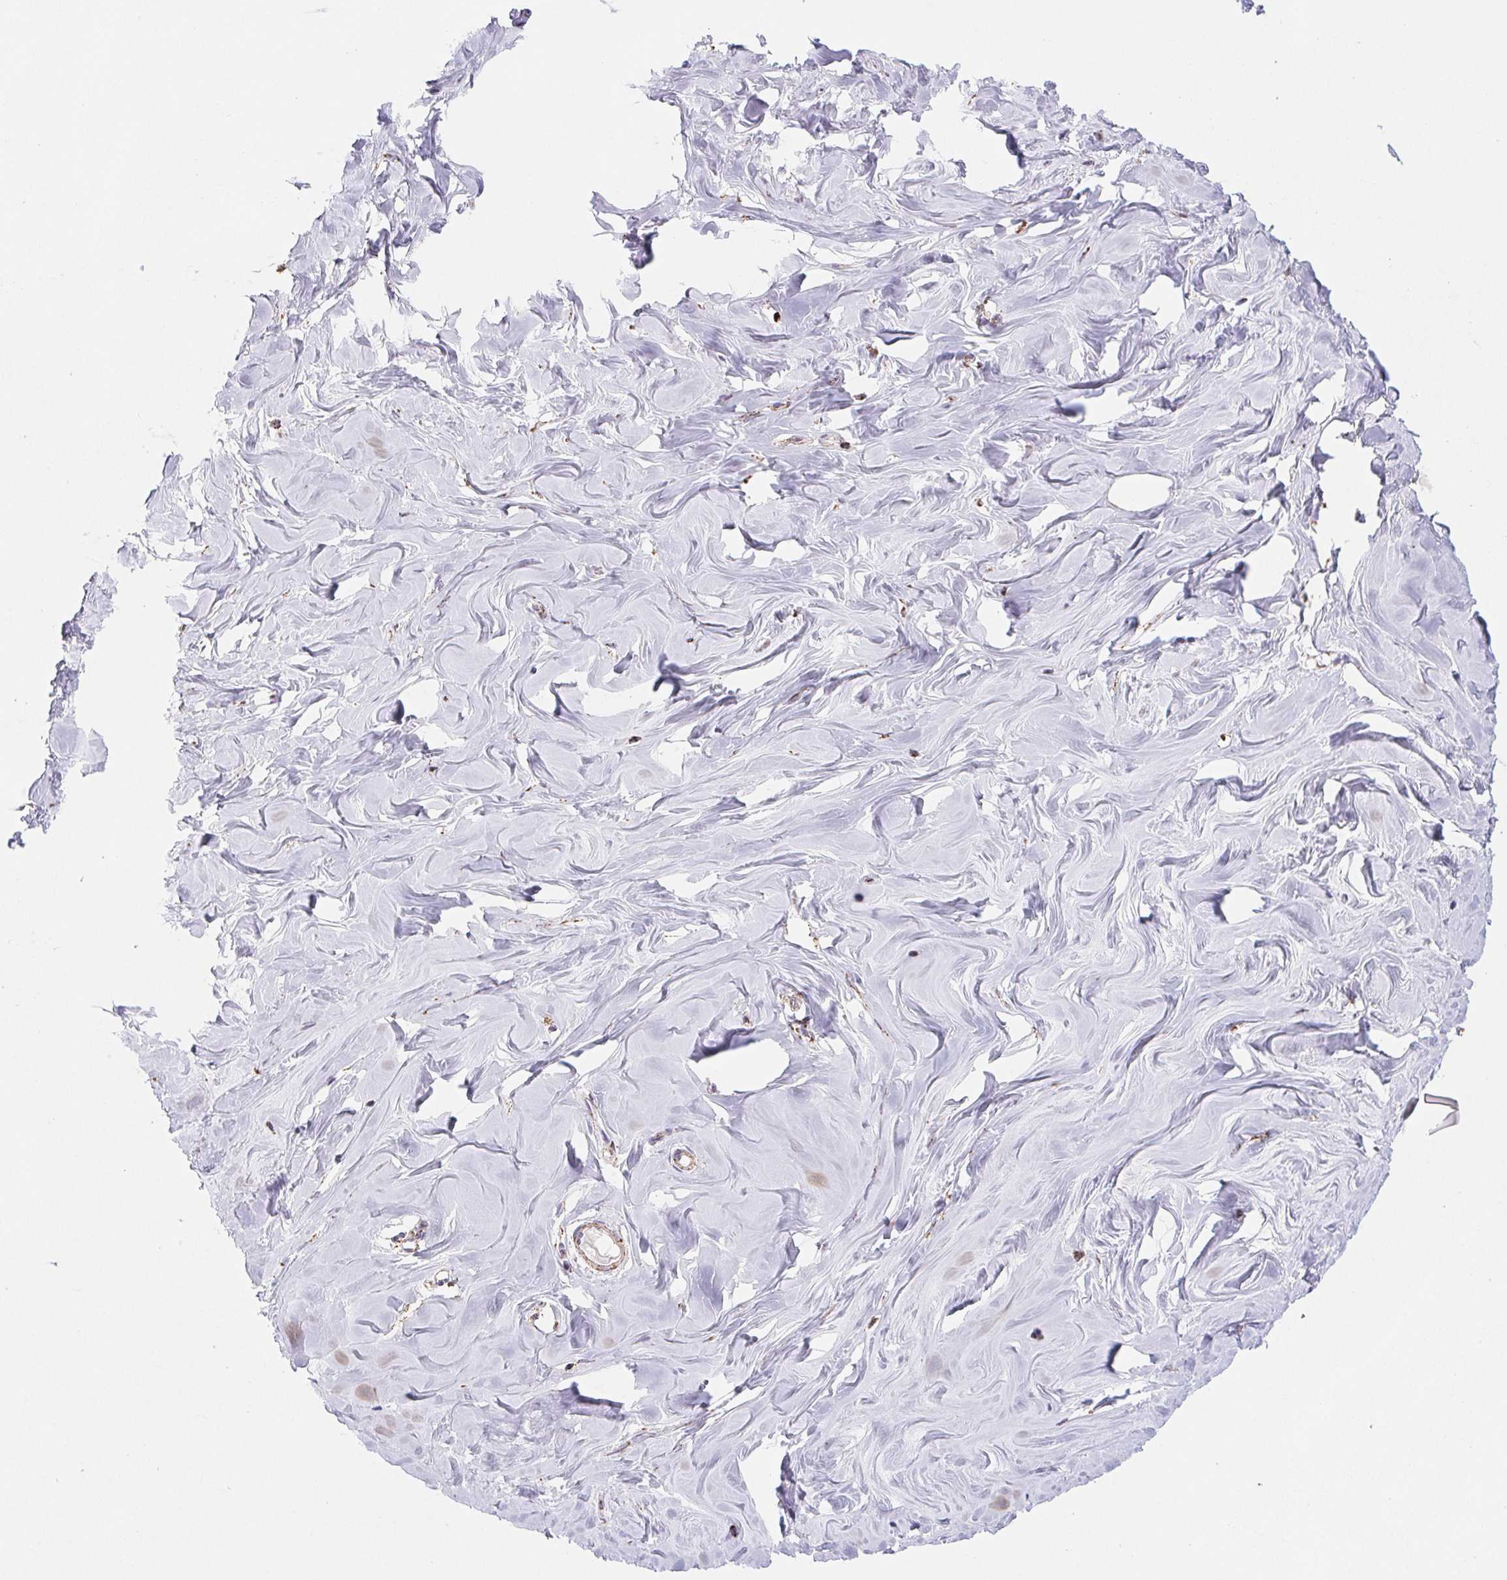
{"staining": {"intensity": "negative", "quantity": "none", "location": "none"}, "tissue": "breast", "cell_type": "Adipocytes", "image_type": "normal", "snomed": [{"axis": "morphology", "description": "Normal tissue, NOS"}, {"axis": "topography", "description": "Breast"}], "caption": "Immunohistochemistry image of benign breast stained for a protein (brown), which demonstrates no staining in adipocytes.", "gene": "NIPSNAP2", "patient": {"sex": "female", "age": 27}}